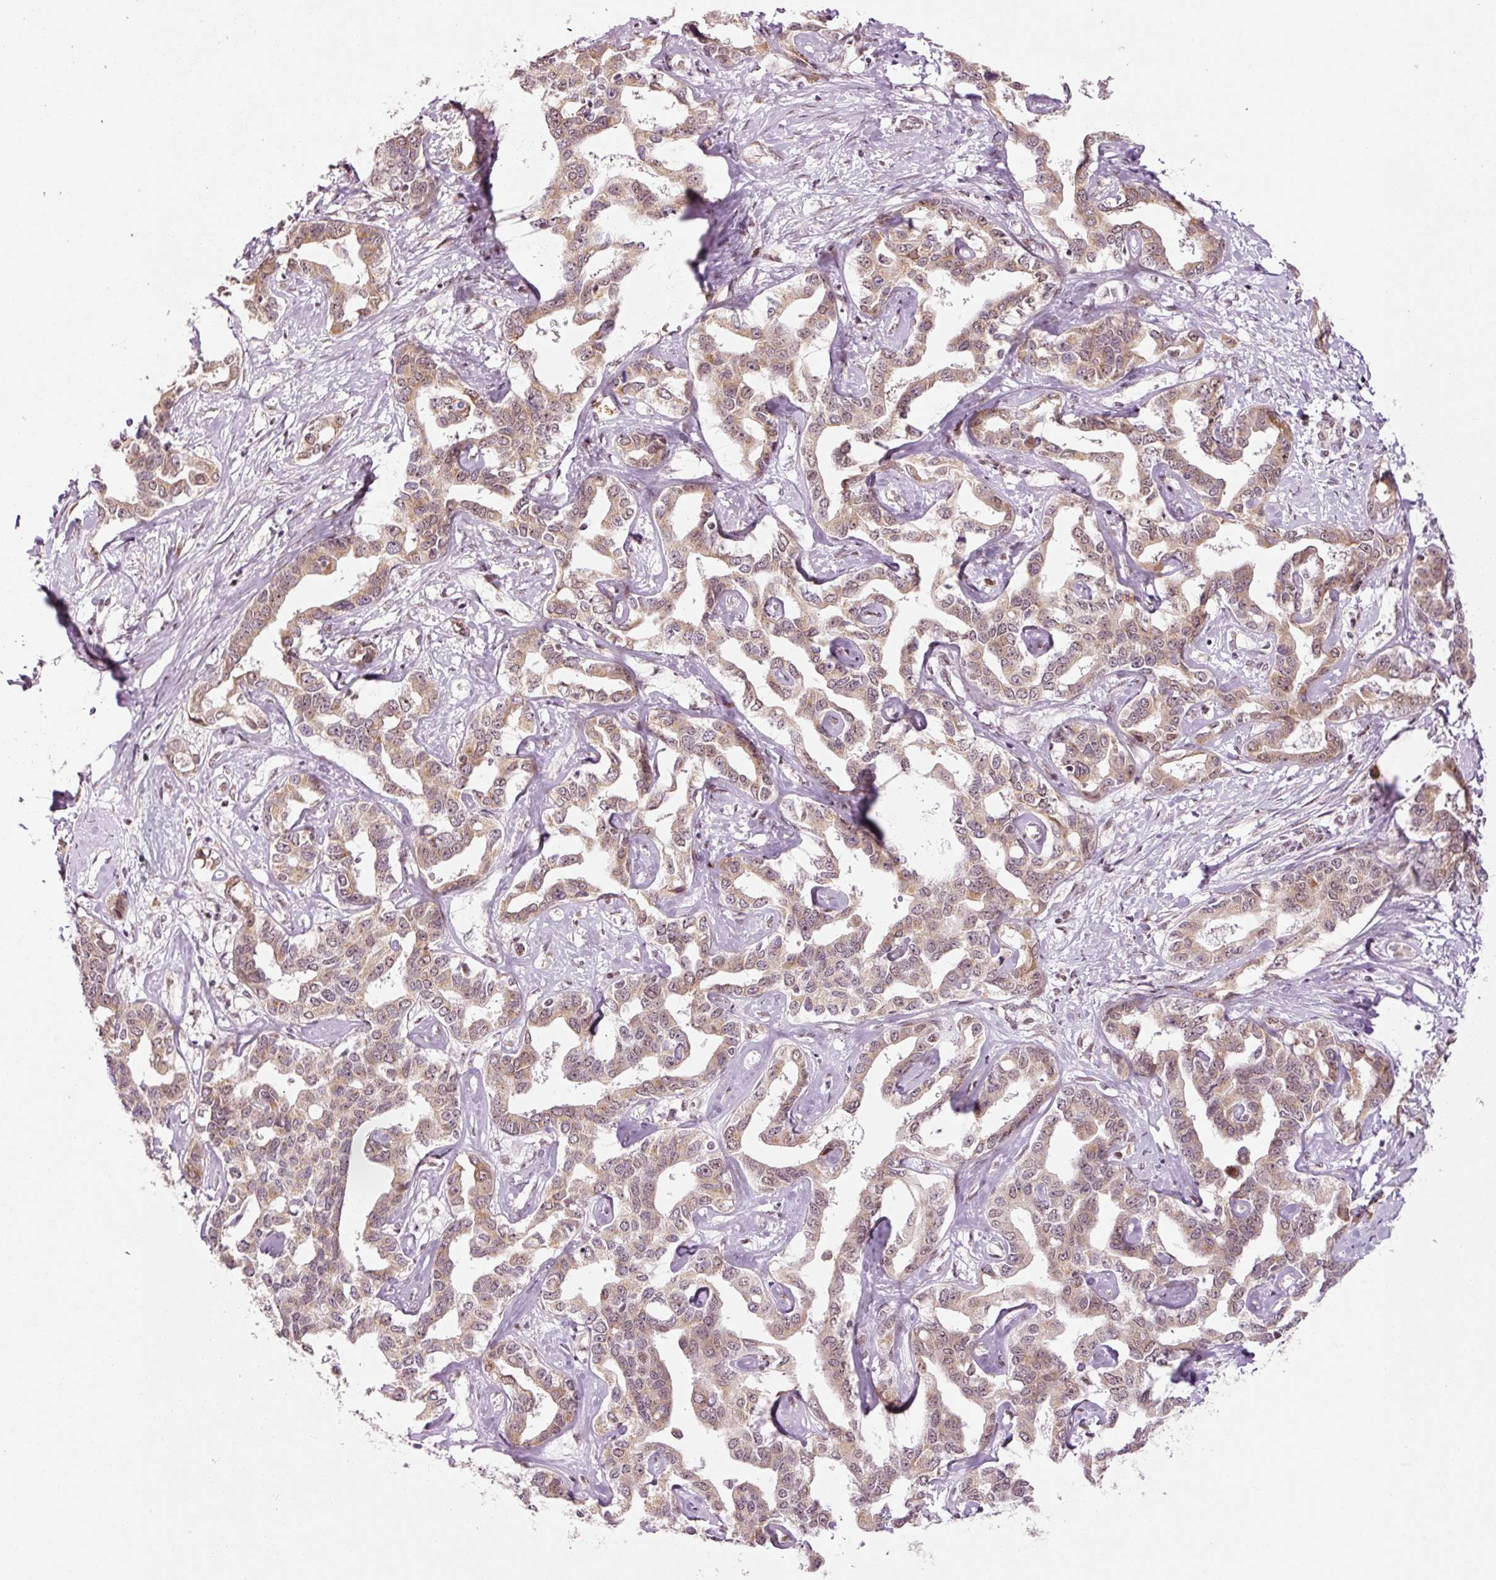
{"staining": {"intensity": "weak", "quantity": ">75%", "location": "cytoplasmic/membranous,nuclear"}, "tissue": "liver cancer", "cell_type": "Tumor cells", "image_type": "cancer", "snomed": [{"axis": "morphology", "description": "Cholangiocarcinoma"}, {"axis": "topography", "description": "Liver"}], "caption": "This micrograph reveals immunohistochemistry staining of liver cancer, with low weak cytoplasmic/membranous and nuclear positivity in about >75% of tumor cells.", "gene": "ANKRD20A1", "patient": {"sex": "male", "age": 59}}